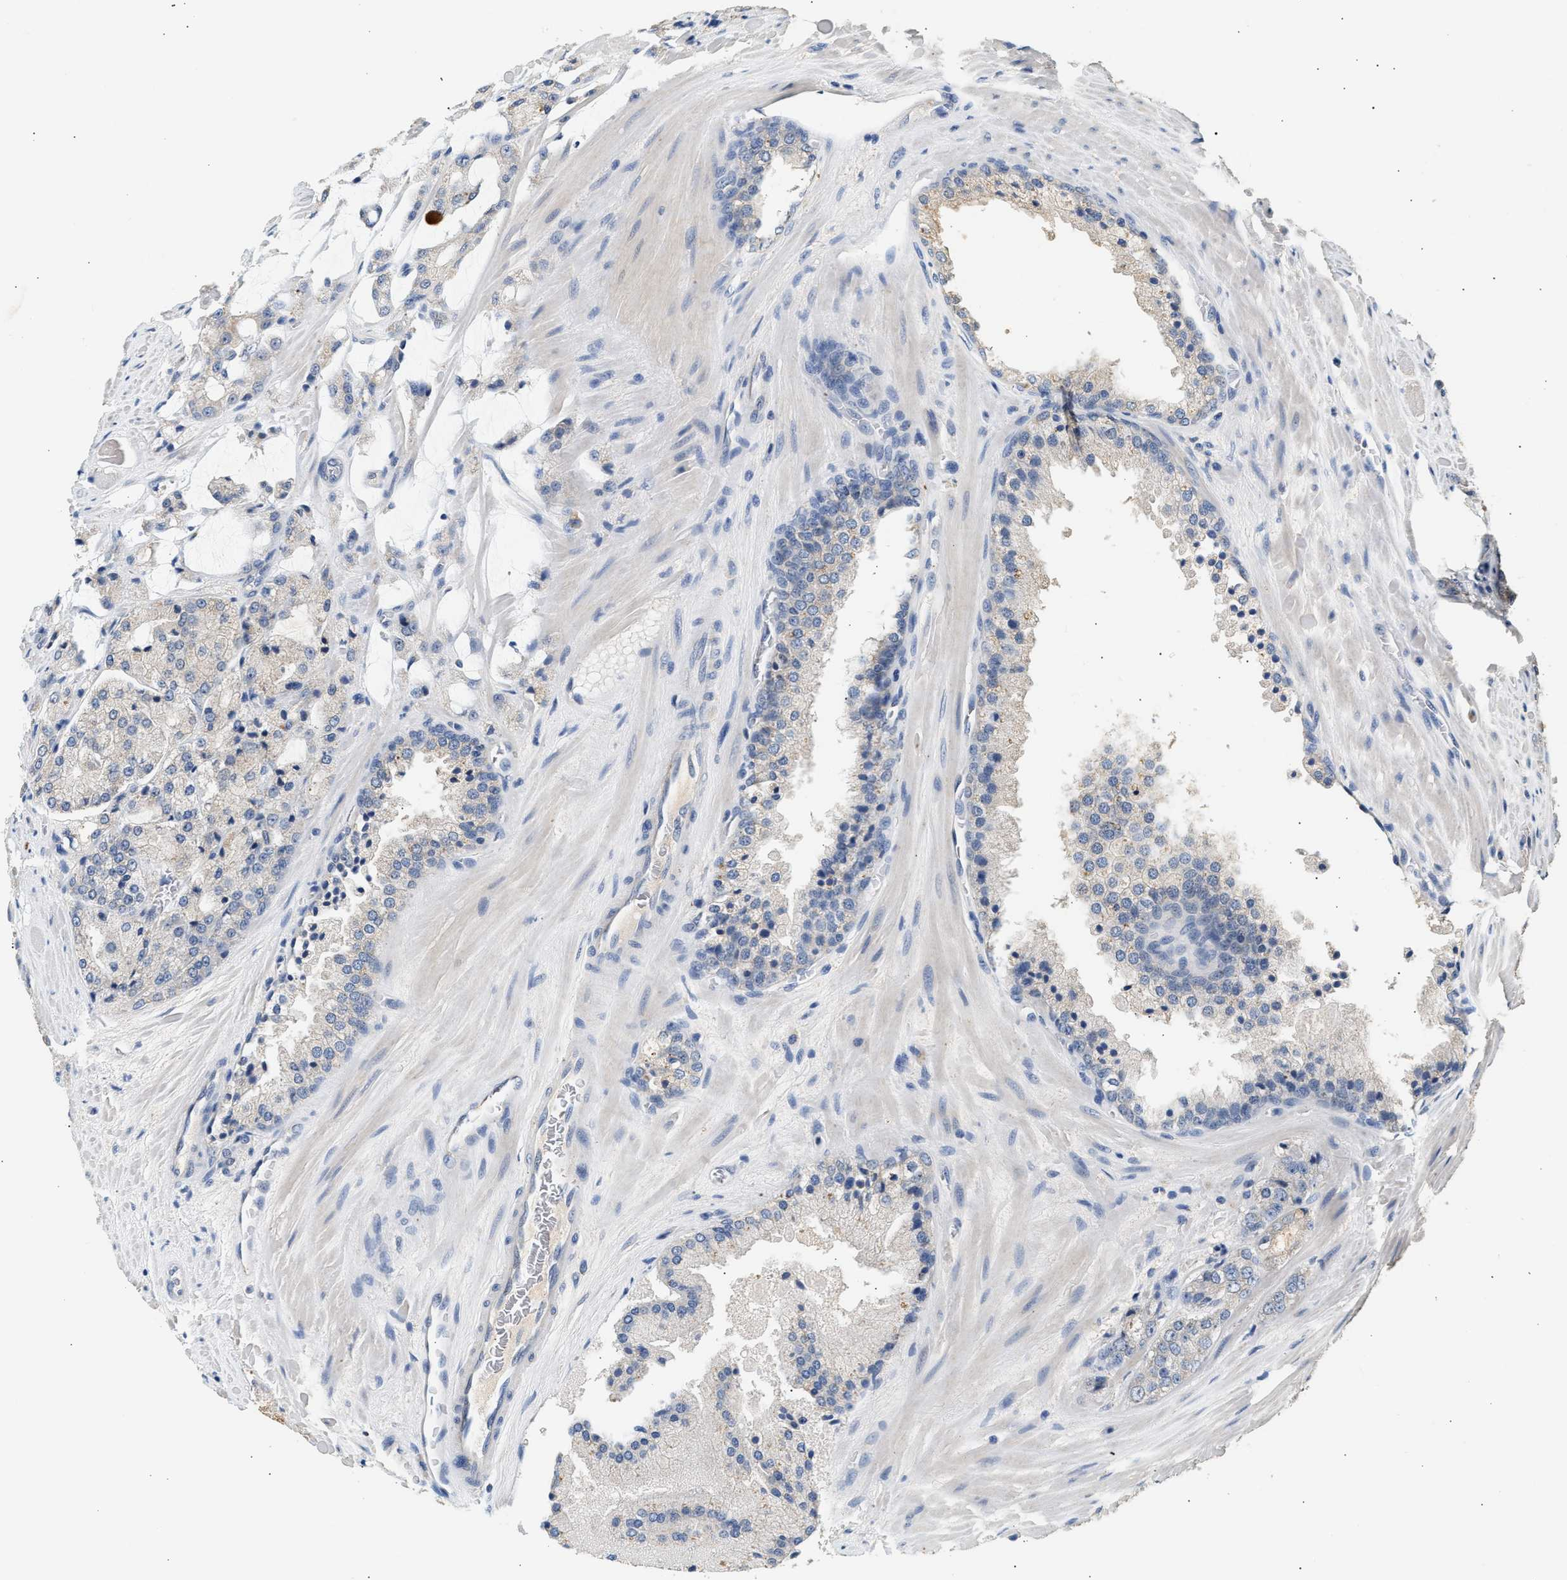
{"staining": {"intensity": "negative", "quantity": "none", "location": "none"}, "tissue": "prostate cancer", "cell_type": "Tumor cells", "image_type": "cancer", "snomed": [{"axis": "morphology", "description": "Adenocarcinoma, High grade"}, {"axis": "topography", "description": "Prostate"}], "caption": "Micrograph shows no significant protein expression in tumor cells of prostate cancer (high-grade adenocarcinoma).", "gene": "WDR31", "patient": {"sex": "male", "age": 65}}